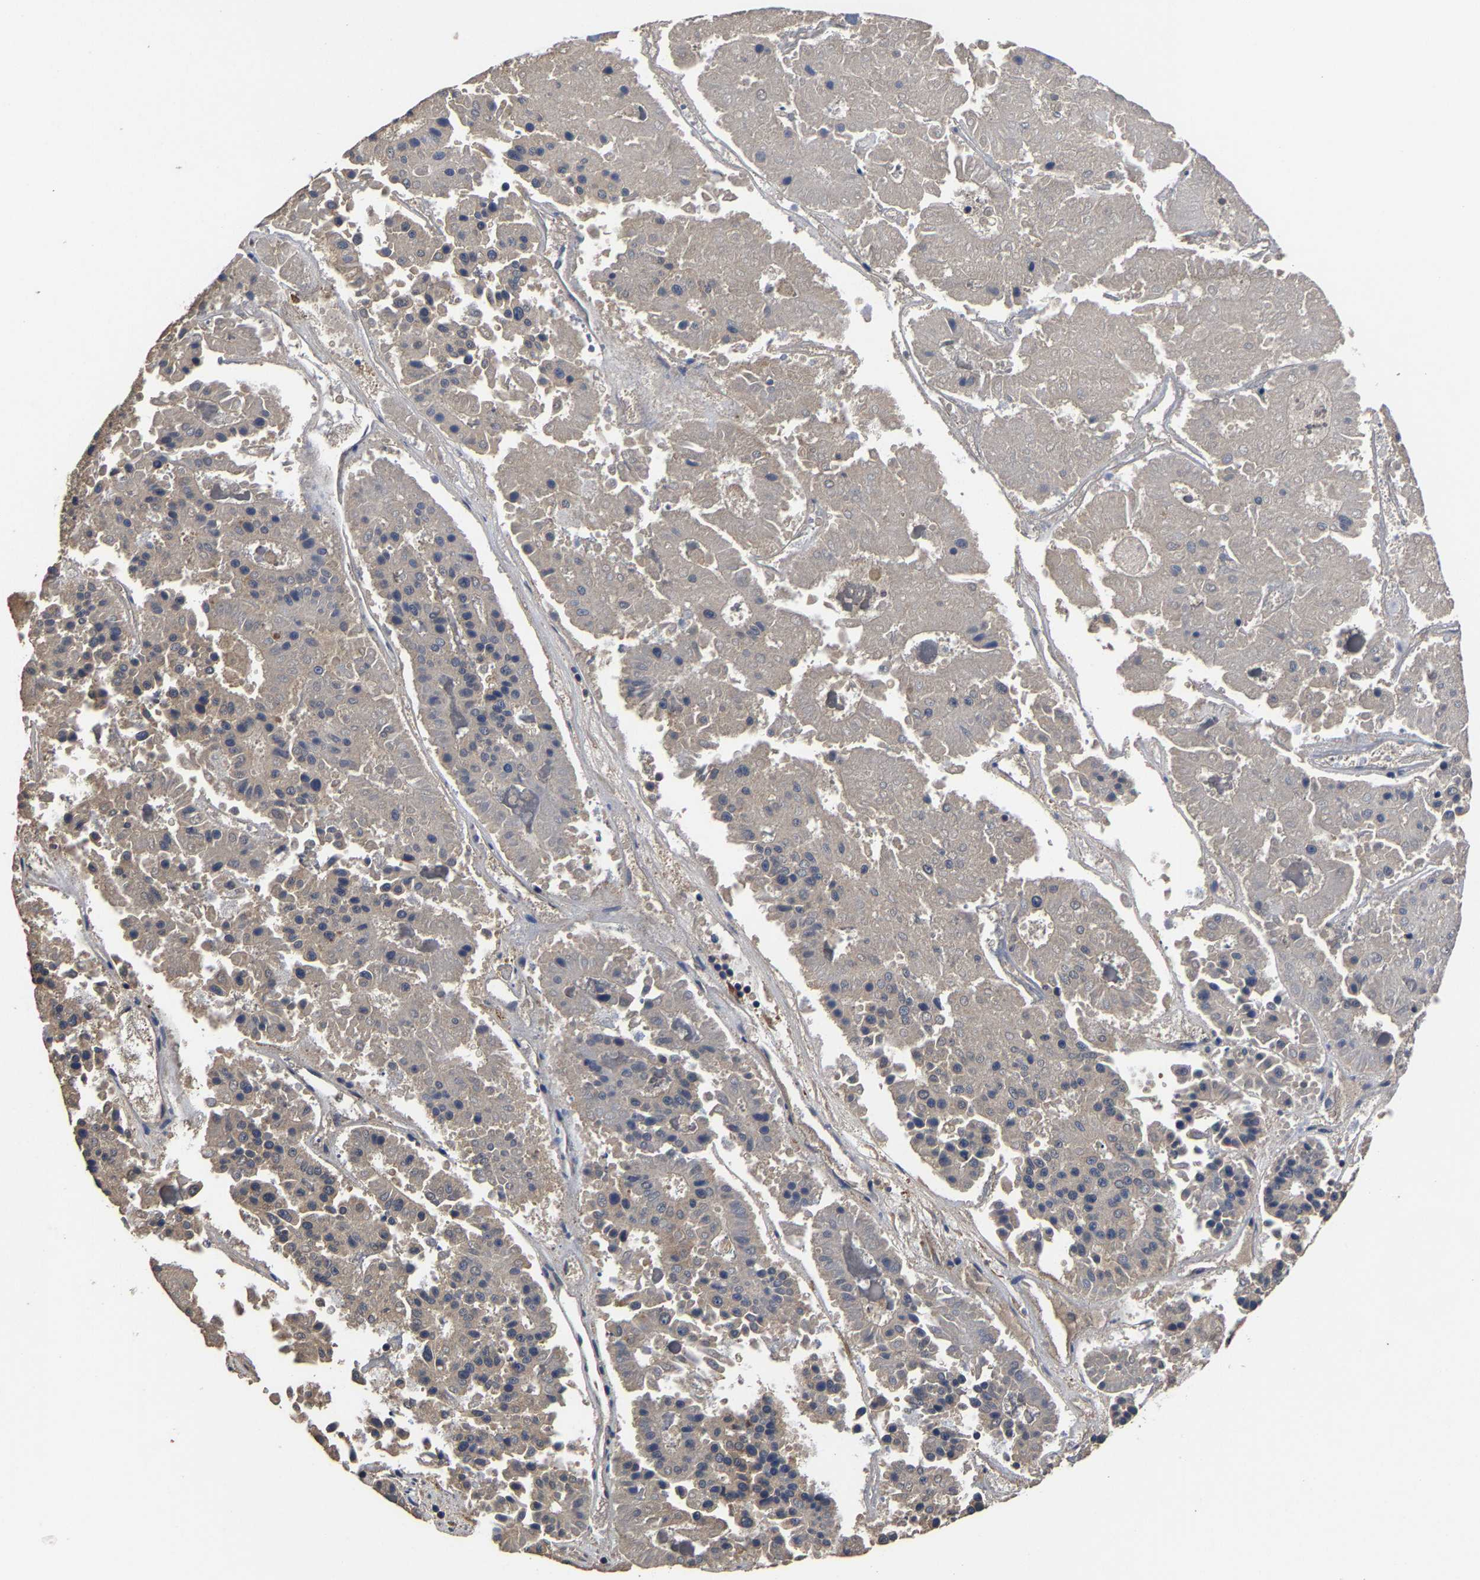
{"staining": {"intensity": "moderate", "quantity": "<25%", "location": "cytoplasmic/membranous"}, "tissue": "pancreatic cancer", "cell_type": "Tumor cells", "image_type": "cancer", "snomed": [{"axis": "morphology", "description": "Adenocarcinoma, NOS"}, {"axis": "topography", "description": "Pancreas"}], "caption": "Tumor cells show low levels of moderate cytoplasmic/membranous expression in about <25% of cells in human pancreatic adenocarcinoma.", "gene": "ITCH", "patient": {"sex": "male", "age": 50}}